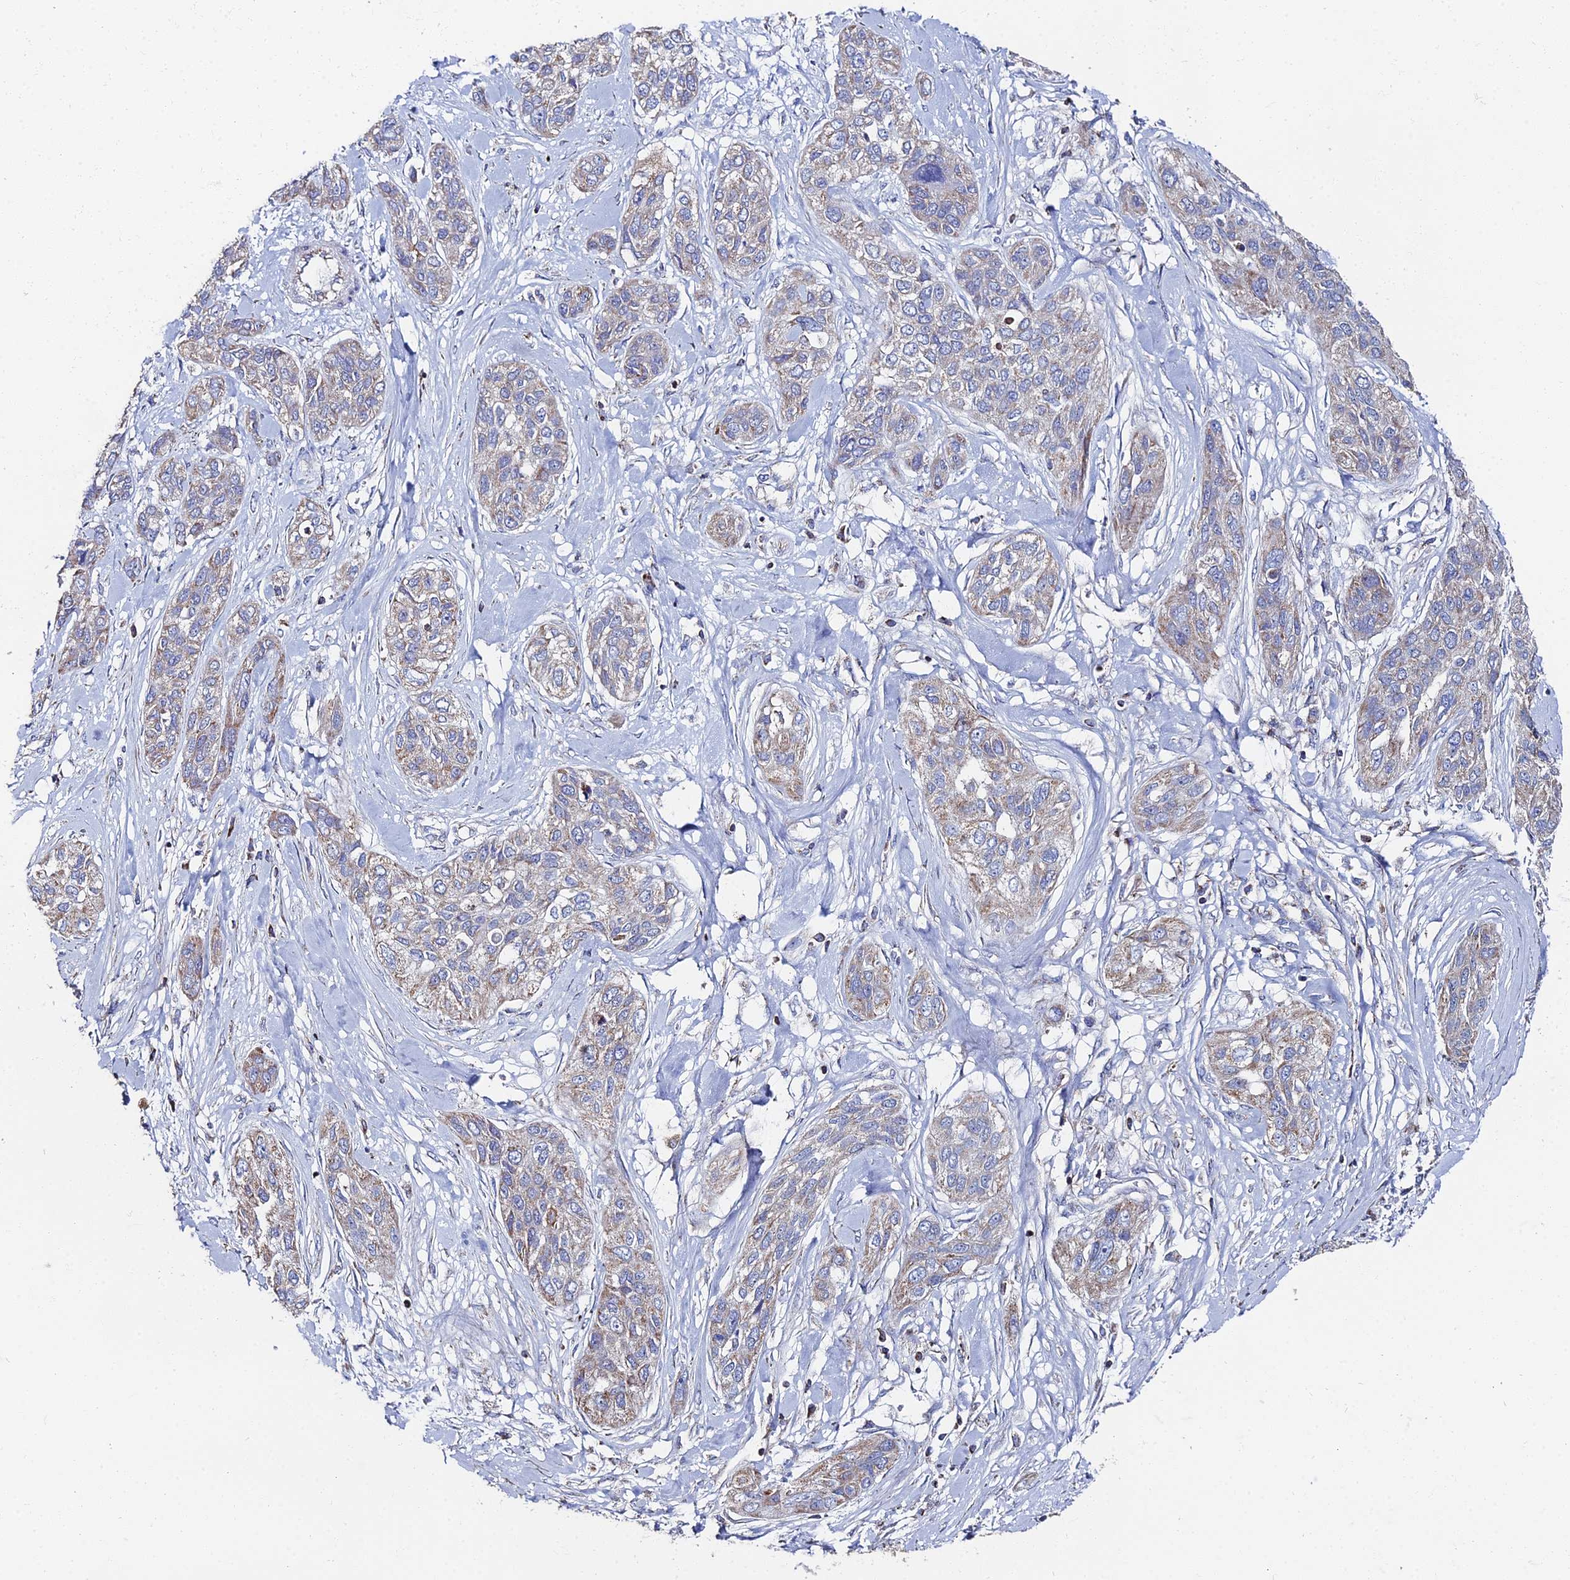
{"staining": {"intensity": "weak", "quantity": "25%-75%", "location": "cytoplasmic/membranous"}, "tissue": "lung cancer", "cell_type": "Tumor cells", "image_type": "cancer", "snomed": [{"axis": "morphology", "description": "Squamous cell carcinoma, NOS"}, {"axis": "topography", "description": "Lung"}], "caption": "Immunohistochemistry (IHC) of human squamous cell carcinoma (lung) exhibits low levels of weak cytoplasmic/membranous expression in about 25%-75% of tumor cells. The protein of interest is stained brown, and the nuclei are stained in blue (DAB IHC with brightfield microscopy, high magnification).", "gene": "SPOCK2", "patient": {"sex": "female", "age": 70}}